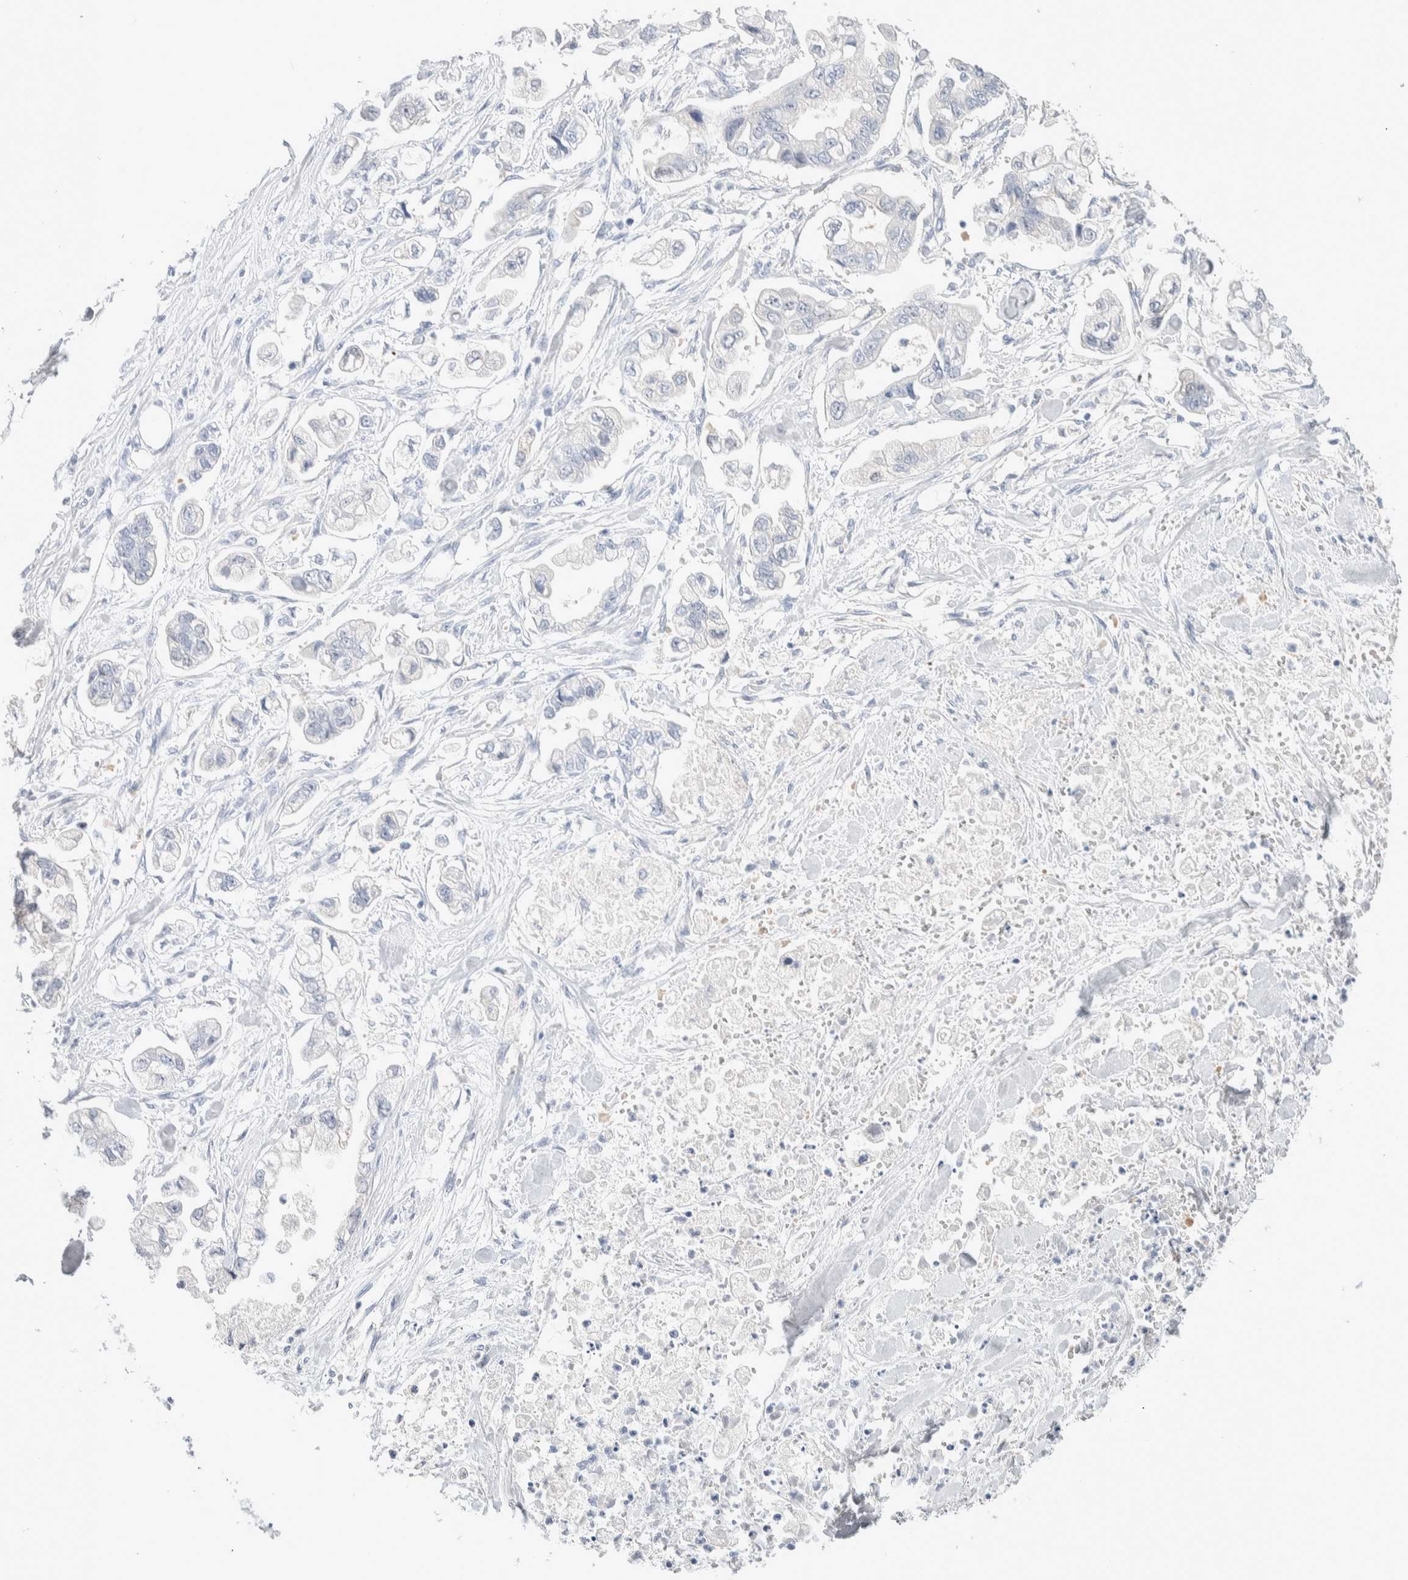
{"staining": {"intensity": "negative", "quantity": "none", "location": "none"}, "tissue": "stomach cancer", "cell_type": "Tumor cells", "image_type": "cancer", "snomed": [{"axis": "morphology", "description": "Normal tissue, NOS"}, {"axis": "morphology", "description": "Adenocarcinoma, NOS"}, {"axis": "topography", "description": "Stomach"}], "caption": "Tumor cells show no significant positivity in adenocarcinoma (stomach).", "gene": "GDA", "patient": {"sex": "male", "age": 62}}